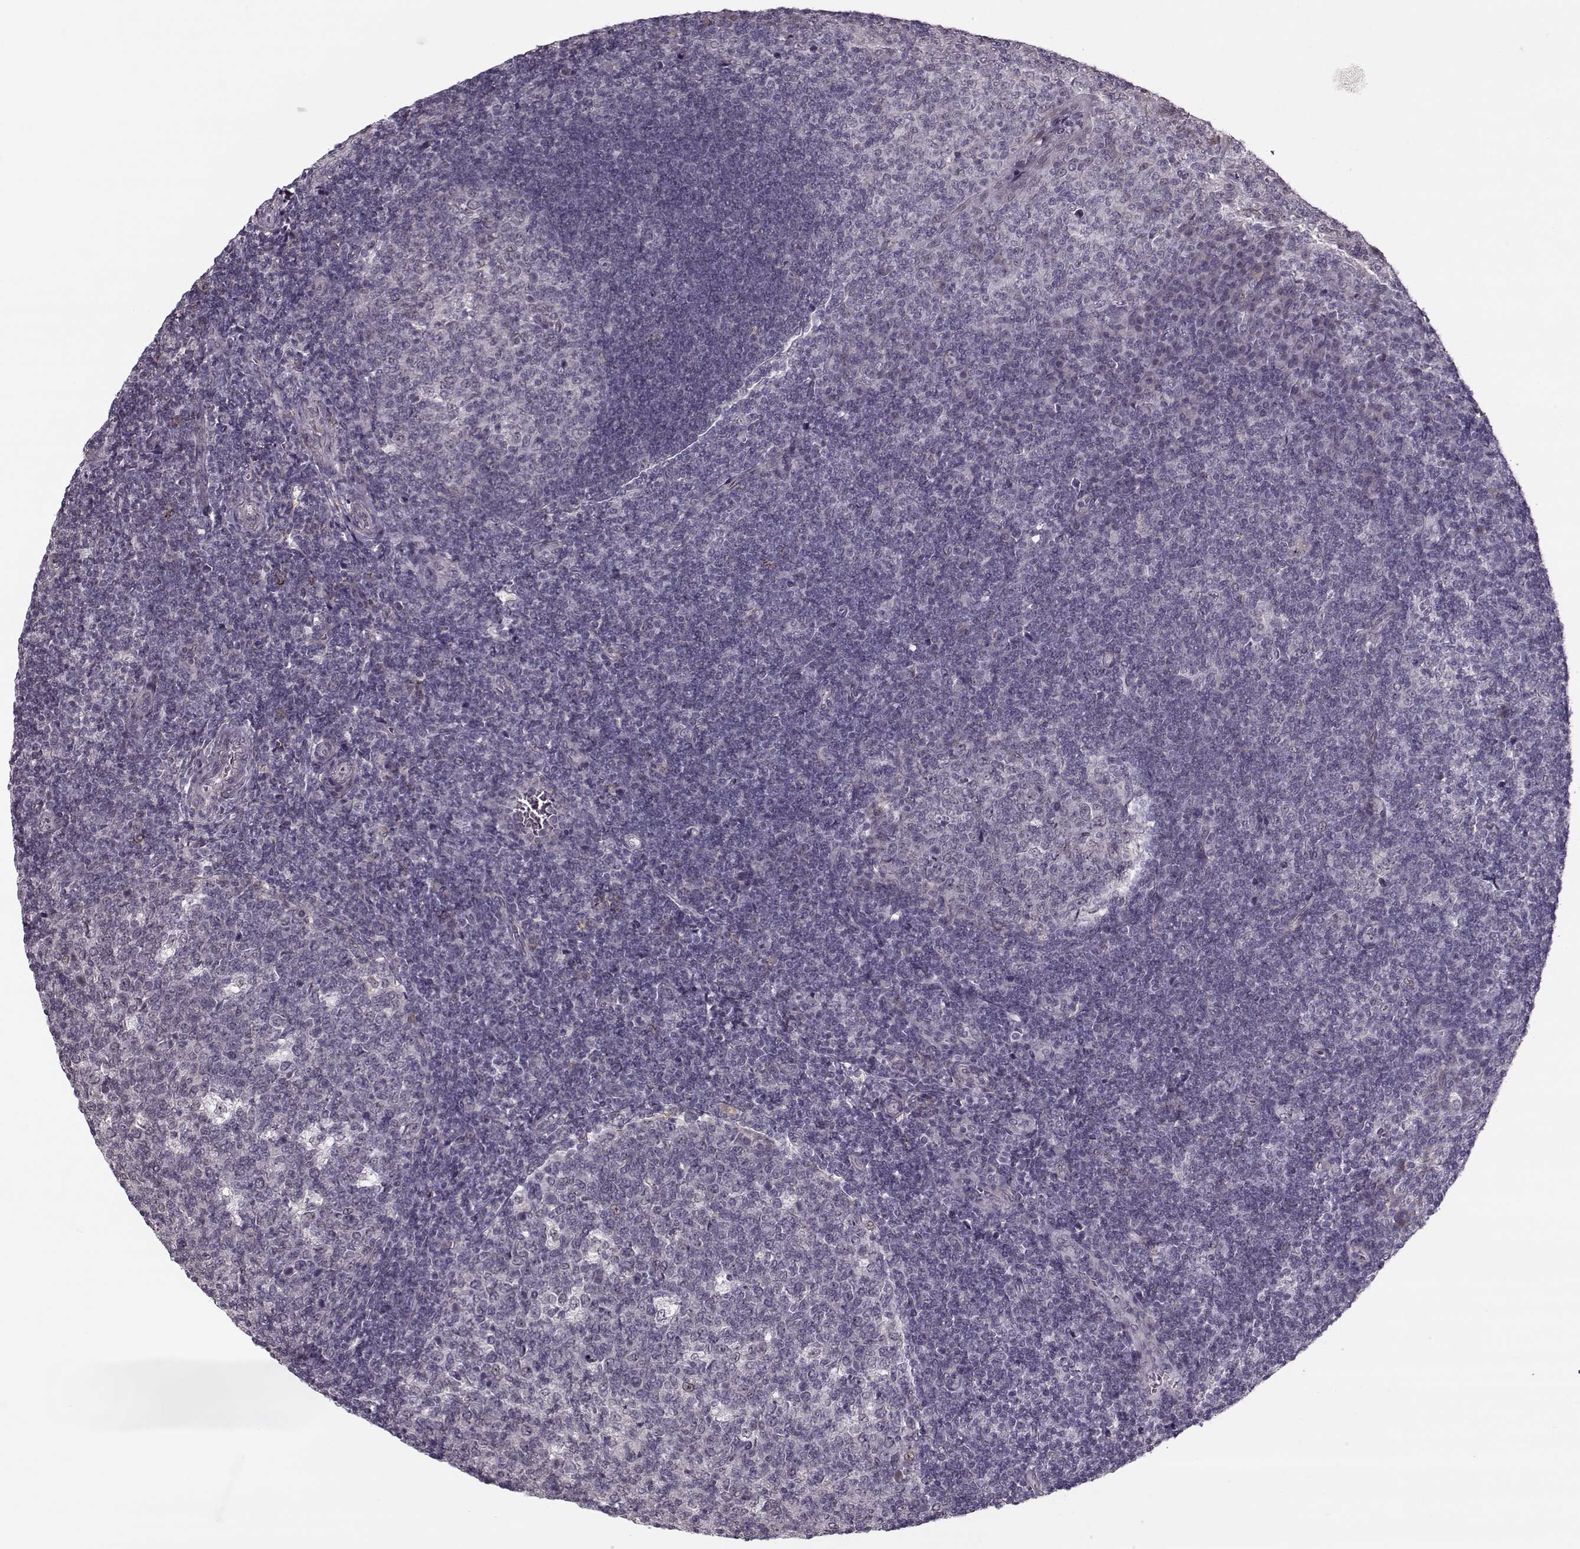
{"staining": {"intensity": "negative", "quantity": "none", "location": "none"}, "tissue": "tonsil", "cell_type": "Germinal center cells", "image_type": "normal", "snomed": [{"axis": "morphology", "description": "Normal tissue, NOS"}, {"axis": "topography", "description": "Tonsil"}], "caption": "Immunohistochemistry photomicrograph of normal tonsil stained for a protein (brown), which exhibits no staining in germinal center cells.", "gene": "DNAI3", "patient": {"sex": "female", "age": 12}}